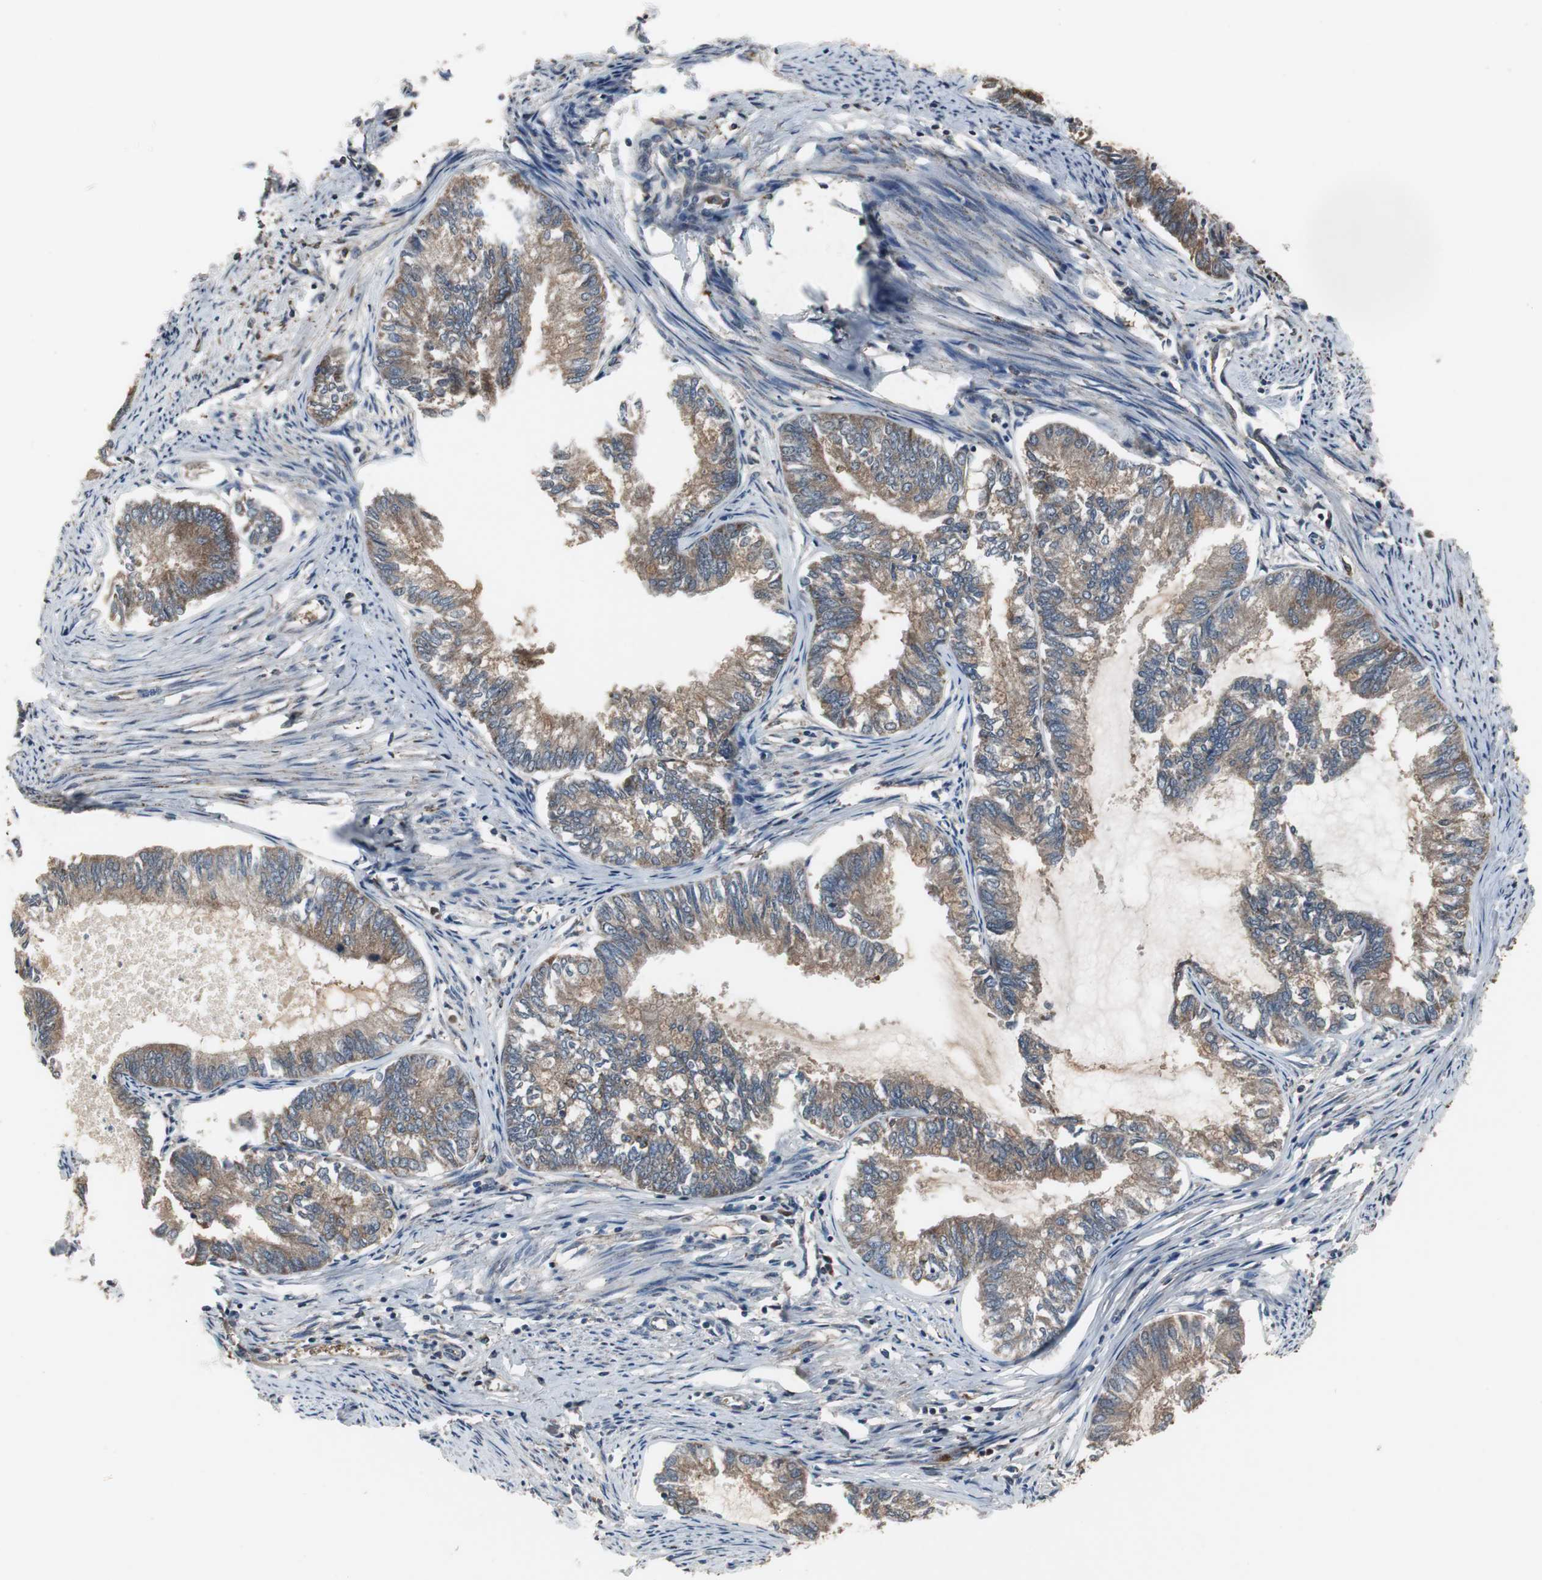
{"staining": {"intensity": "moderate", "quantity": ">75%", "location": "cytoplasmic/membranous"}, "tissue": "endometrial cancer", "cell_type": "Tumor cells", "image_type": "cancer", "snomed": [{"axis": "morphology", "description": "Adenocarcinoma, NOS"}, {"axis": "topography", "description": "Endometrium"}], "caption": "Protein expression analysis of human endometrial adenocarcinoma reveals moderate cytoplasmic/membranous staining in about >75% of tumor cells.", "gene": "ZSCAN22", "patient": {"sex": "female", "age": 86}}